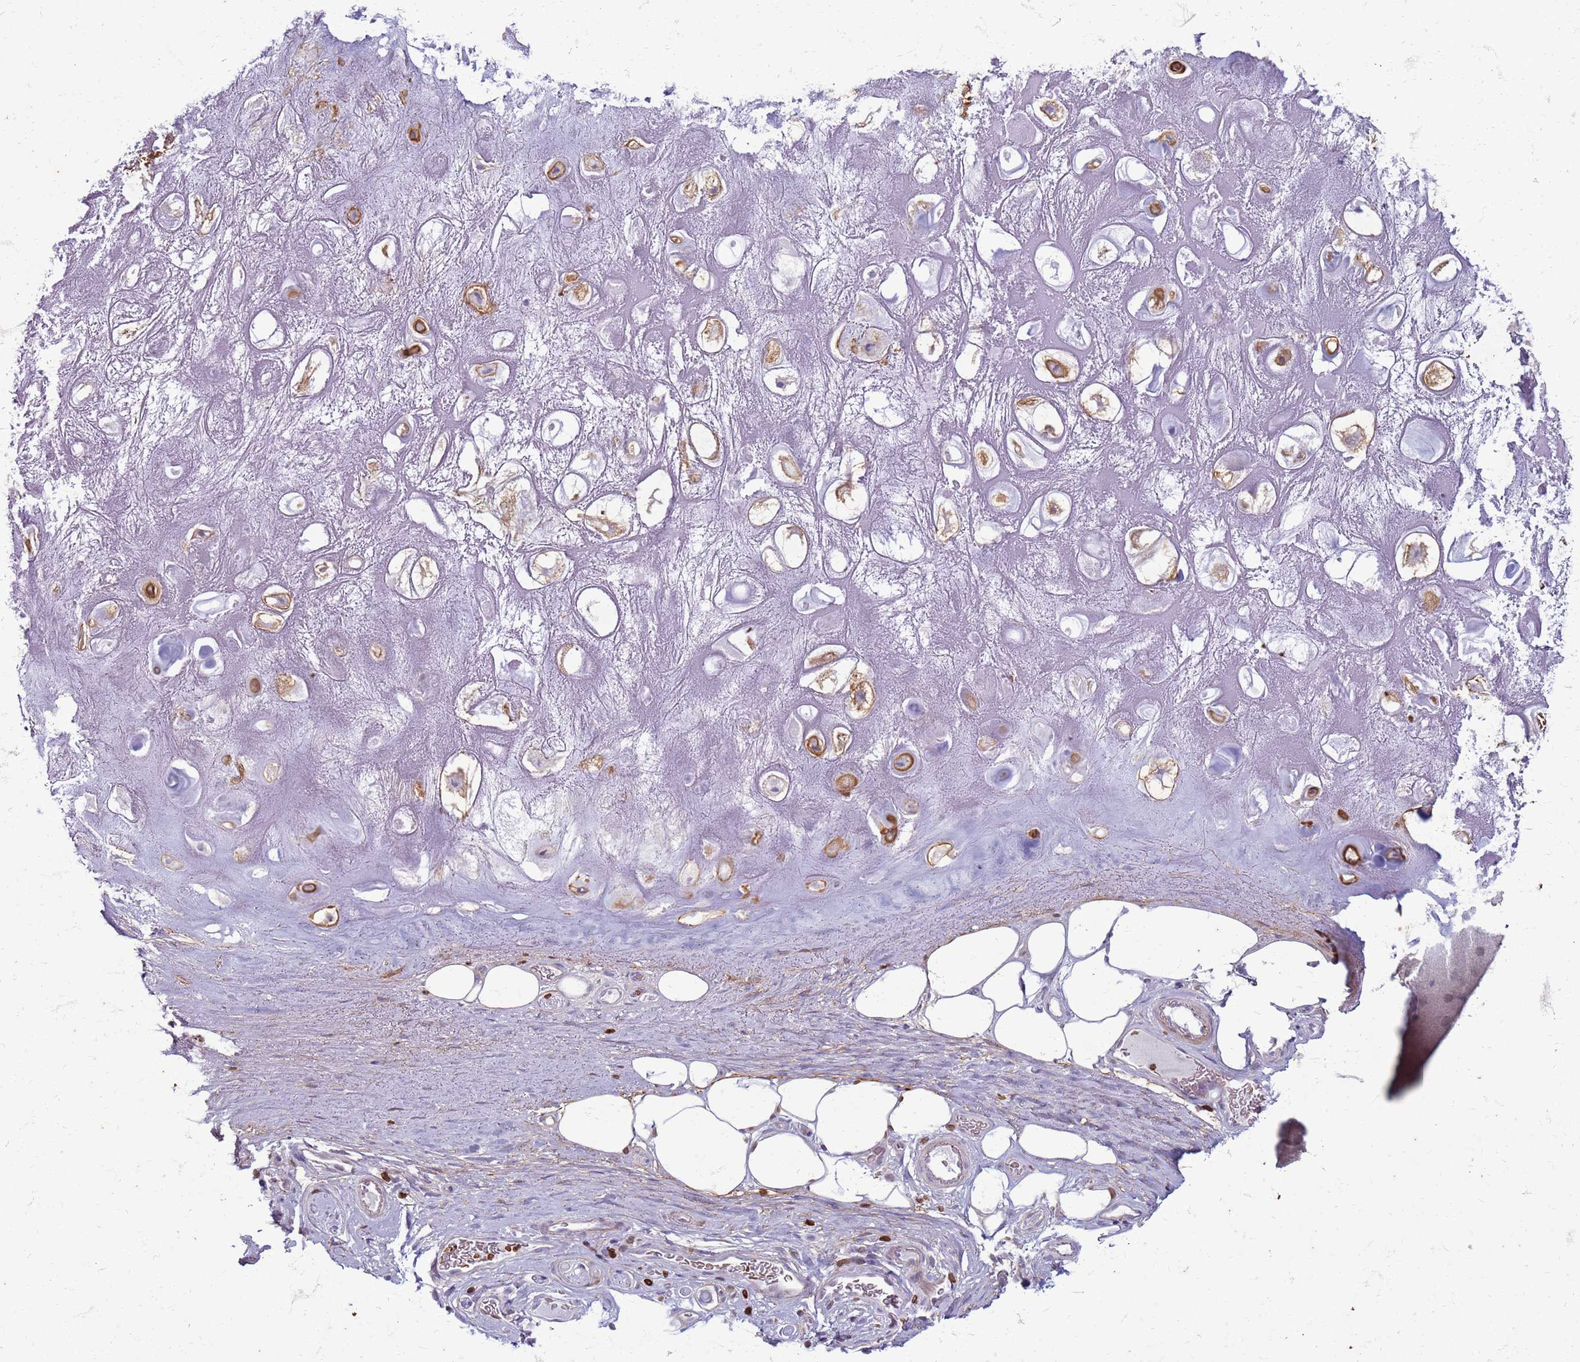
{"staining": {"intensity": "negative", "quantity": "none", "location": "none"}, "tissue": "adipose tissue", "cell_type": "Adipocytes", "image_type": "normal", "snomed": [{"axis": "morphology", "description": "Normal tissue, NOS"}, {"axis": "topography", "description": "Cartilage tissue"}], "caption": "Immunohistochemistry (IHC) image of benign adipose tissue: adipose tissue stained with DAB exhibits no significant protein staining in adipocytes.", "gene": "METTL25B", "patient": {"sex": "male", "age": 81}}